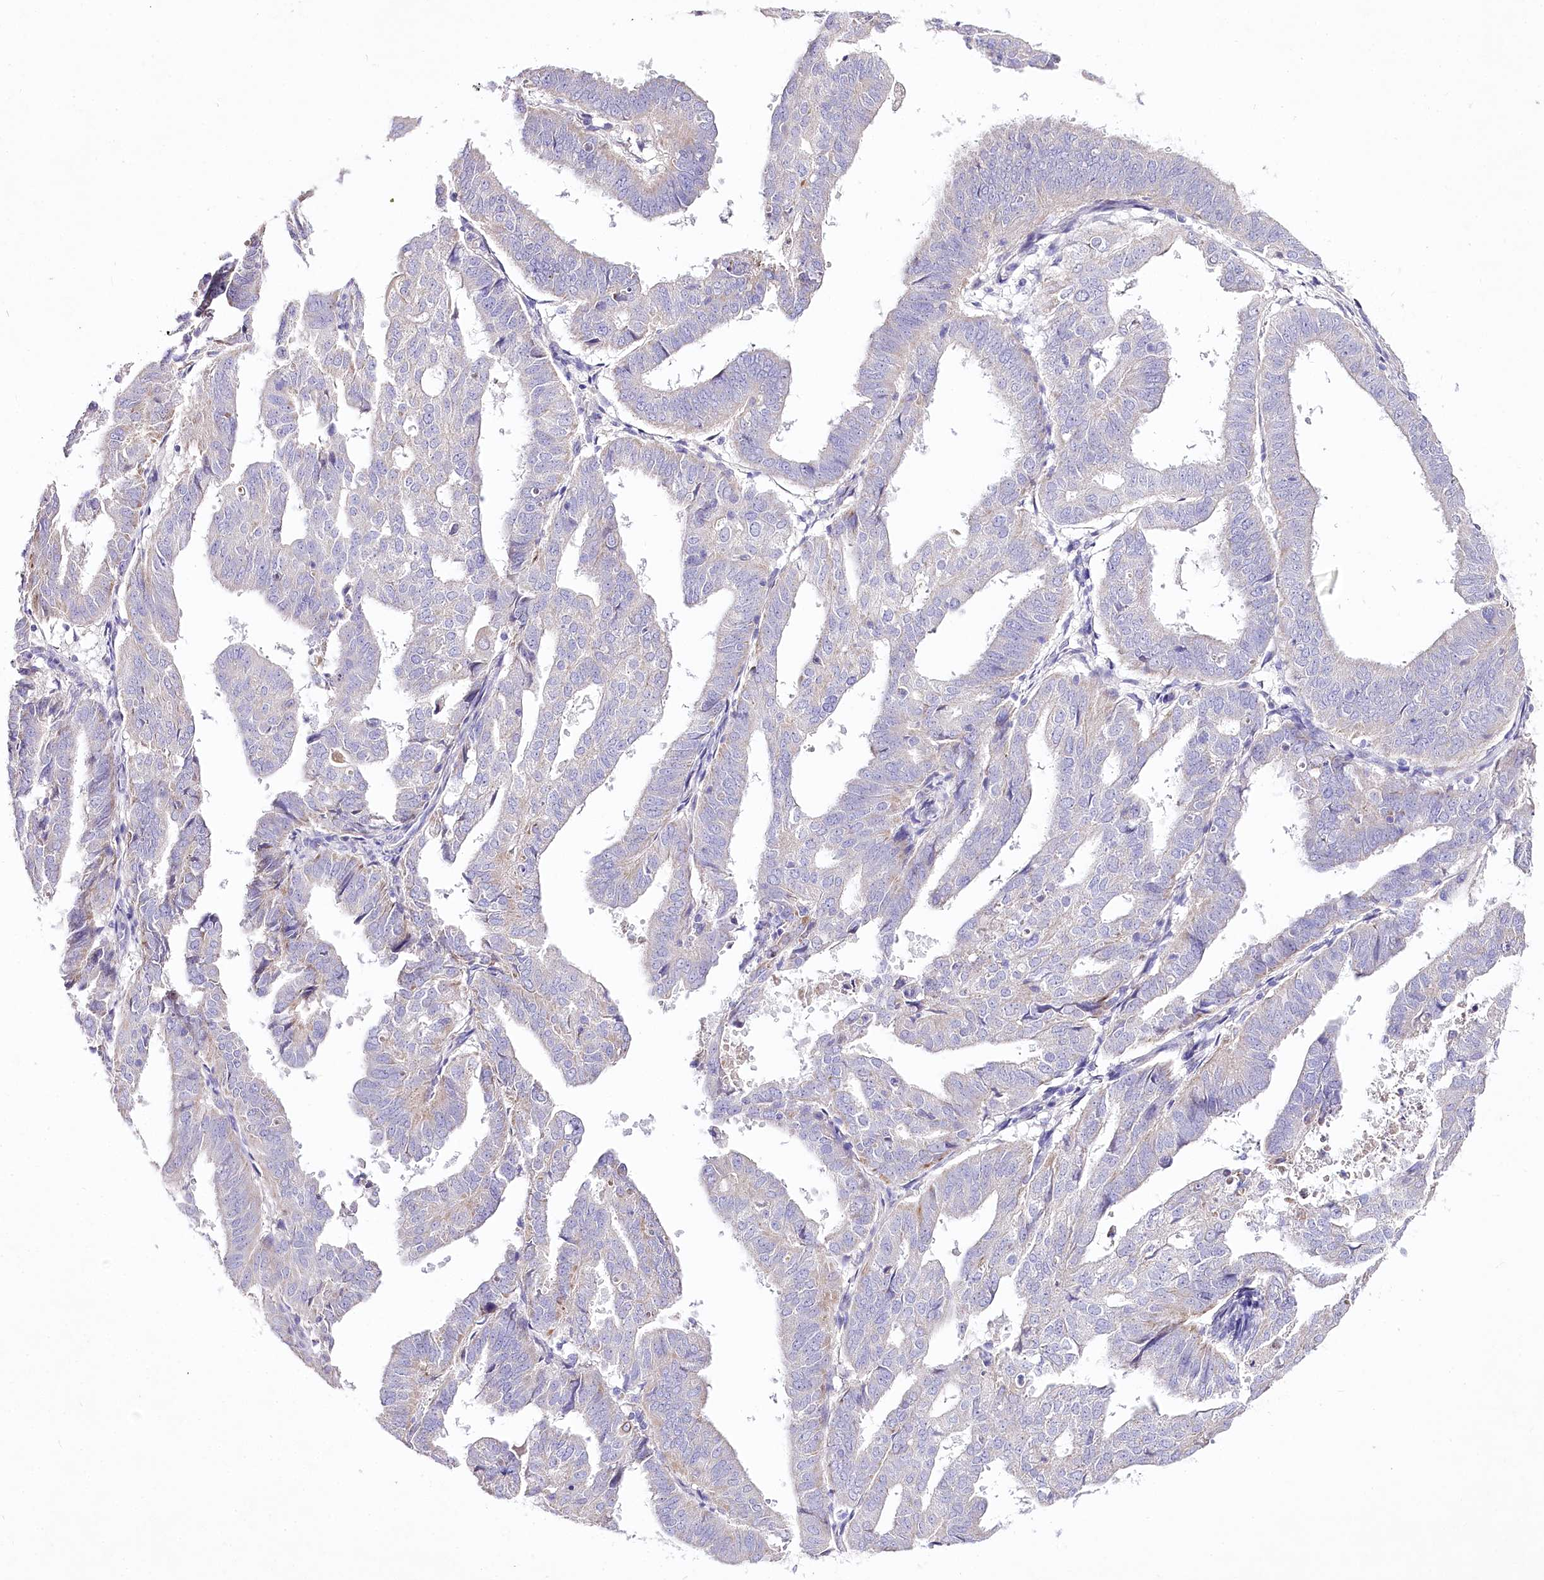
{"staining": {"intensity": "weak", "quantity": "<25%", "location": "cytoplasmic/membranous"}, "tissue": "endometrial cancer", "cell_type": "Tumor cells", "image_type": "cancer", "snomed": [{"axis": "morphology", "description": "Adenocarcinoma, NOS"}, {"axis": "topography", "description": "Uterus"}], "caption": "Endometrial adenocarcinoma was stained to show a protein in brown. There is no significant positivity in tumor cells. (Brightfield microscopy of DAB immunohistochemistry (IHC) at high magnification).", "gene": "LRRC14B", "patient": {"sex": "female", "age": 77}}